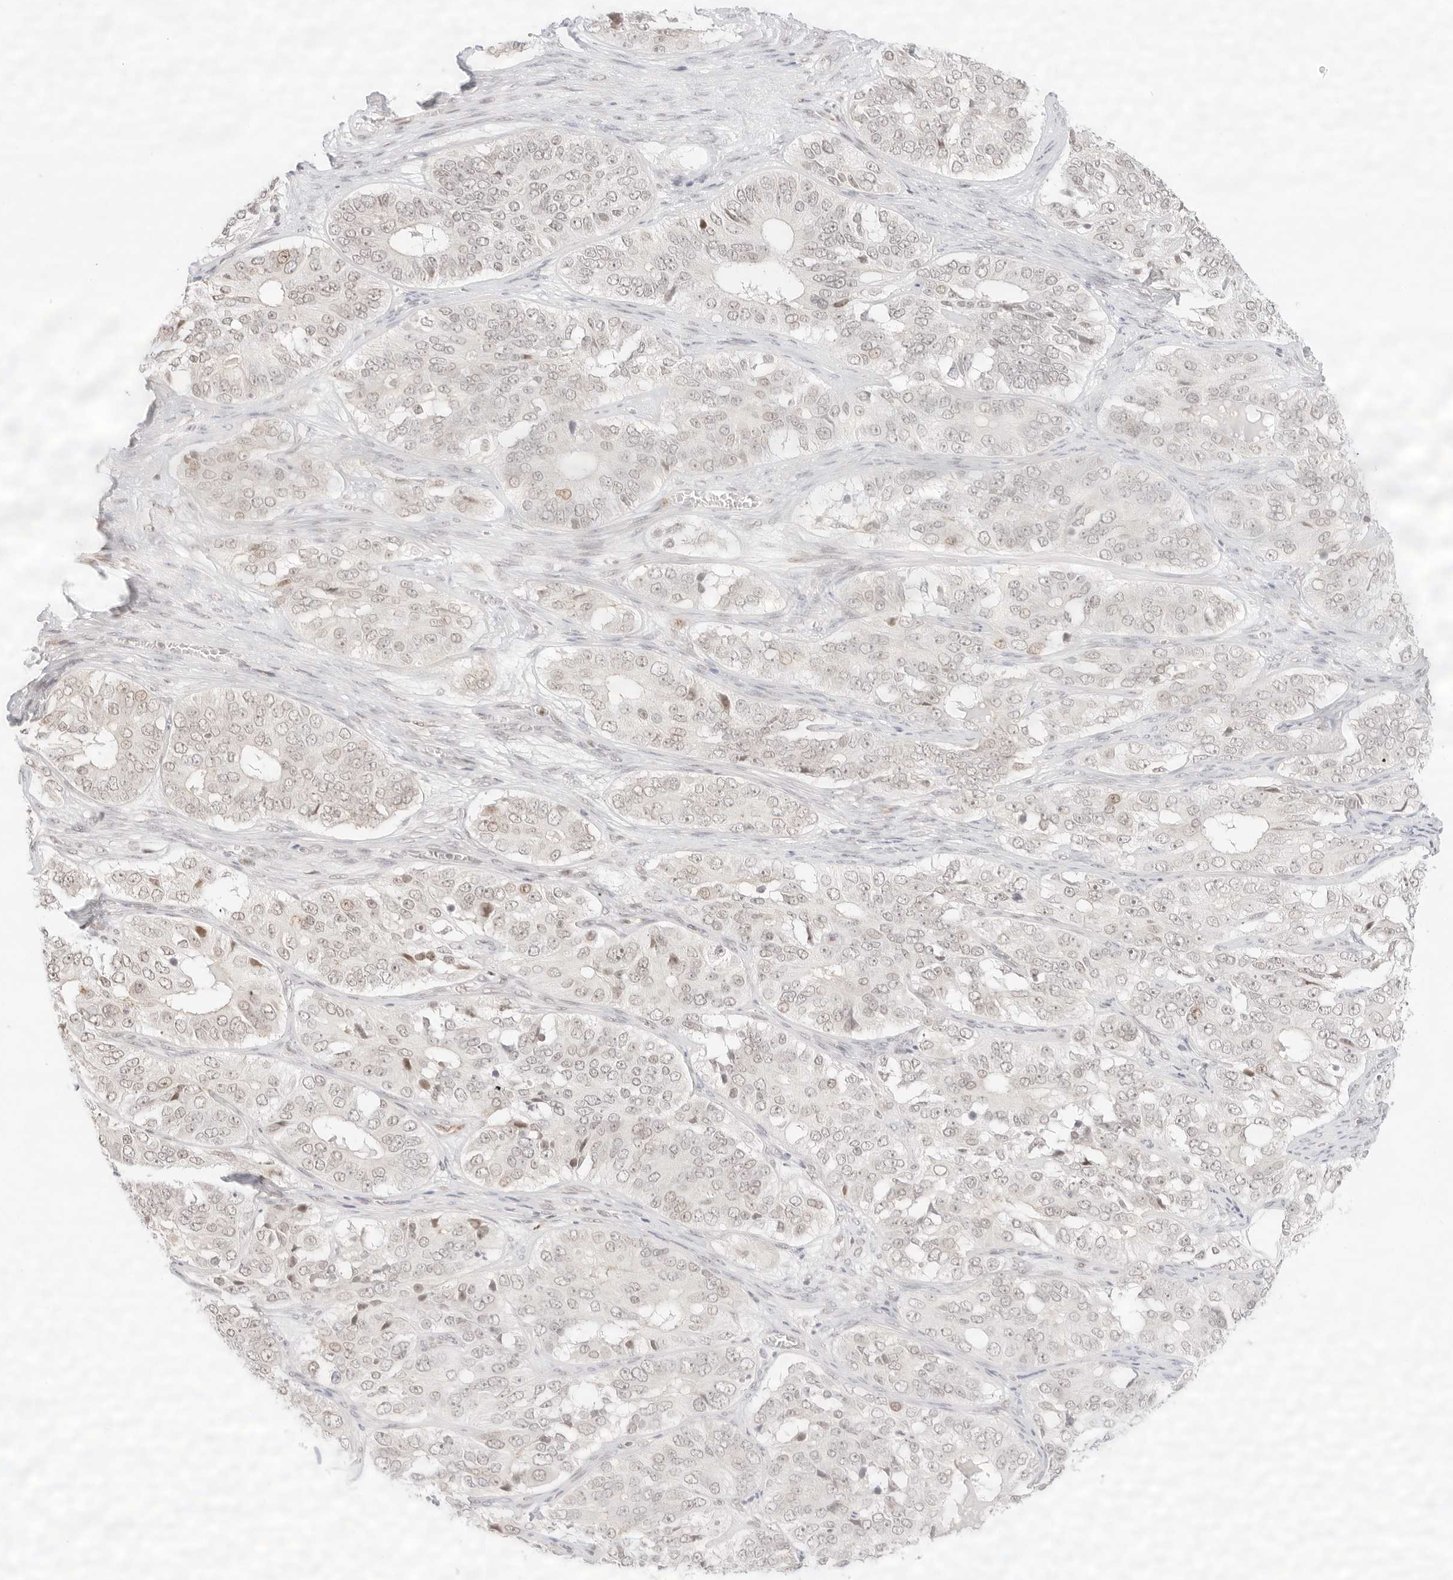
{"staining": {"intensity": "negative", "quantity": "none", "location": "none"}, "tissue": "ovarian cancer", "cell_type": "Tumor cells", "image_type": "cancer", "snomed": [{"axis": "morphology", "description": "Carcinoma, endometroid"}, {"axis": "topography", "description": "Ovary"}], "caption": "An IHC histopathology image of ovarian cancer (endometroid carcinoma) is shown. There is no staining in tumor cells of ovarian cancer (endometroid carcinoma).", "gene": "GNAS", "patient": {"sex": "female", "age": 51}}